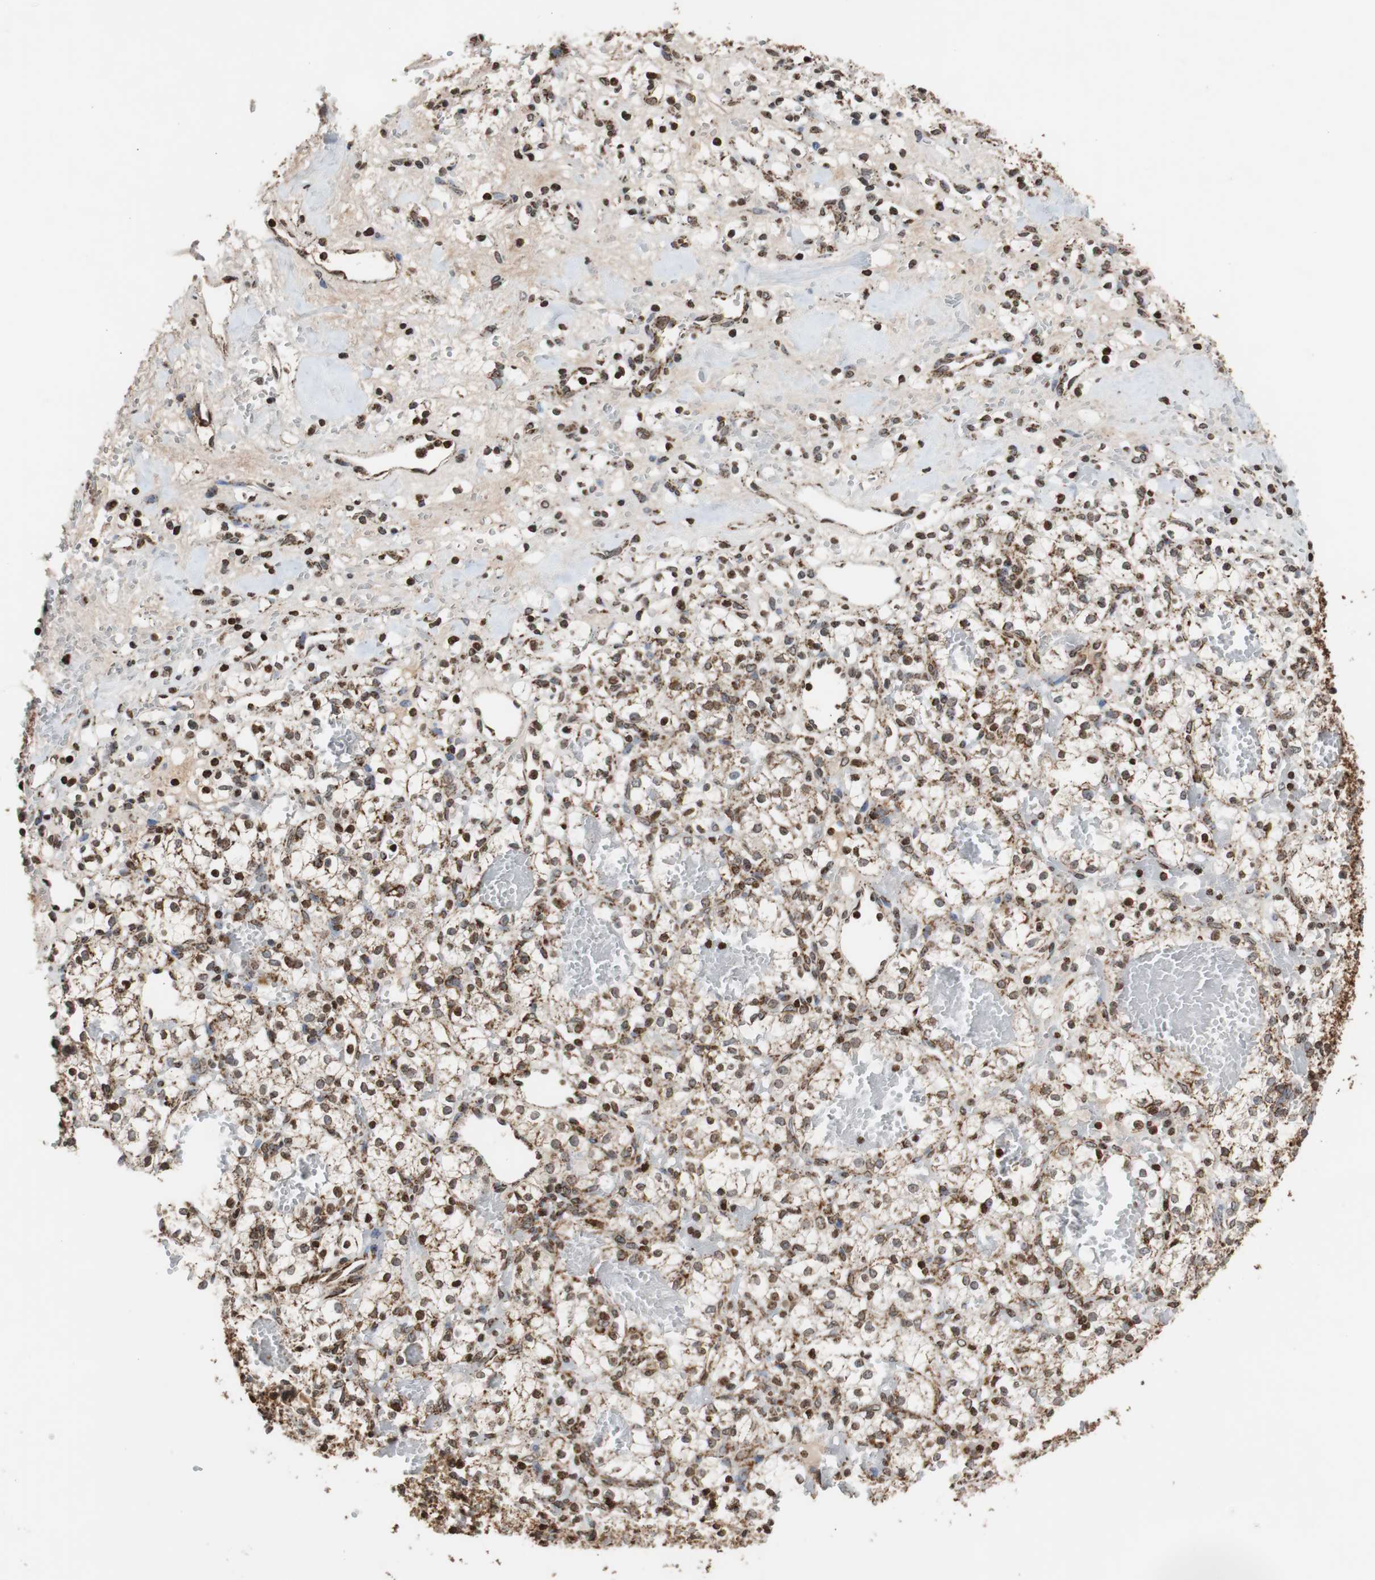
{"staining": {"intensity": "strong", "quantity": ">75%", "location": "cytoplasmic/membranous,nuclear"}, "tissue": "renal cancer", "cell_type": "Tumor cells", "image_type": "cancer", "snomed": [{"axis": "morphology", "description": "Adenocarcinoma, NOS"}, {"axis": "topography", "description": "Kidney"}], "caption": "Approximately >75% of tumor cells in human renal adenocarcinoma display strong cytoplasmic/membranous and nuclear protein staining as visualized by brown immunohistochemical staining.", "gene": "HSPA9", "patient": {"sex": "female", "age": 60}}